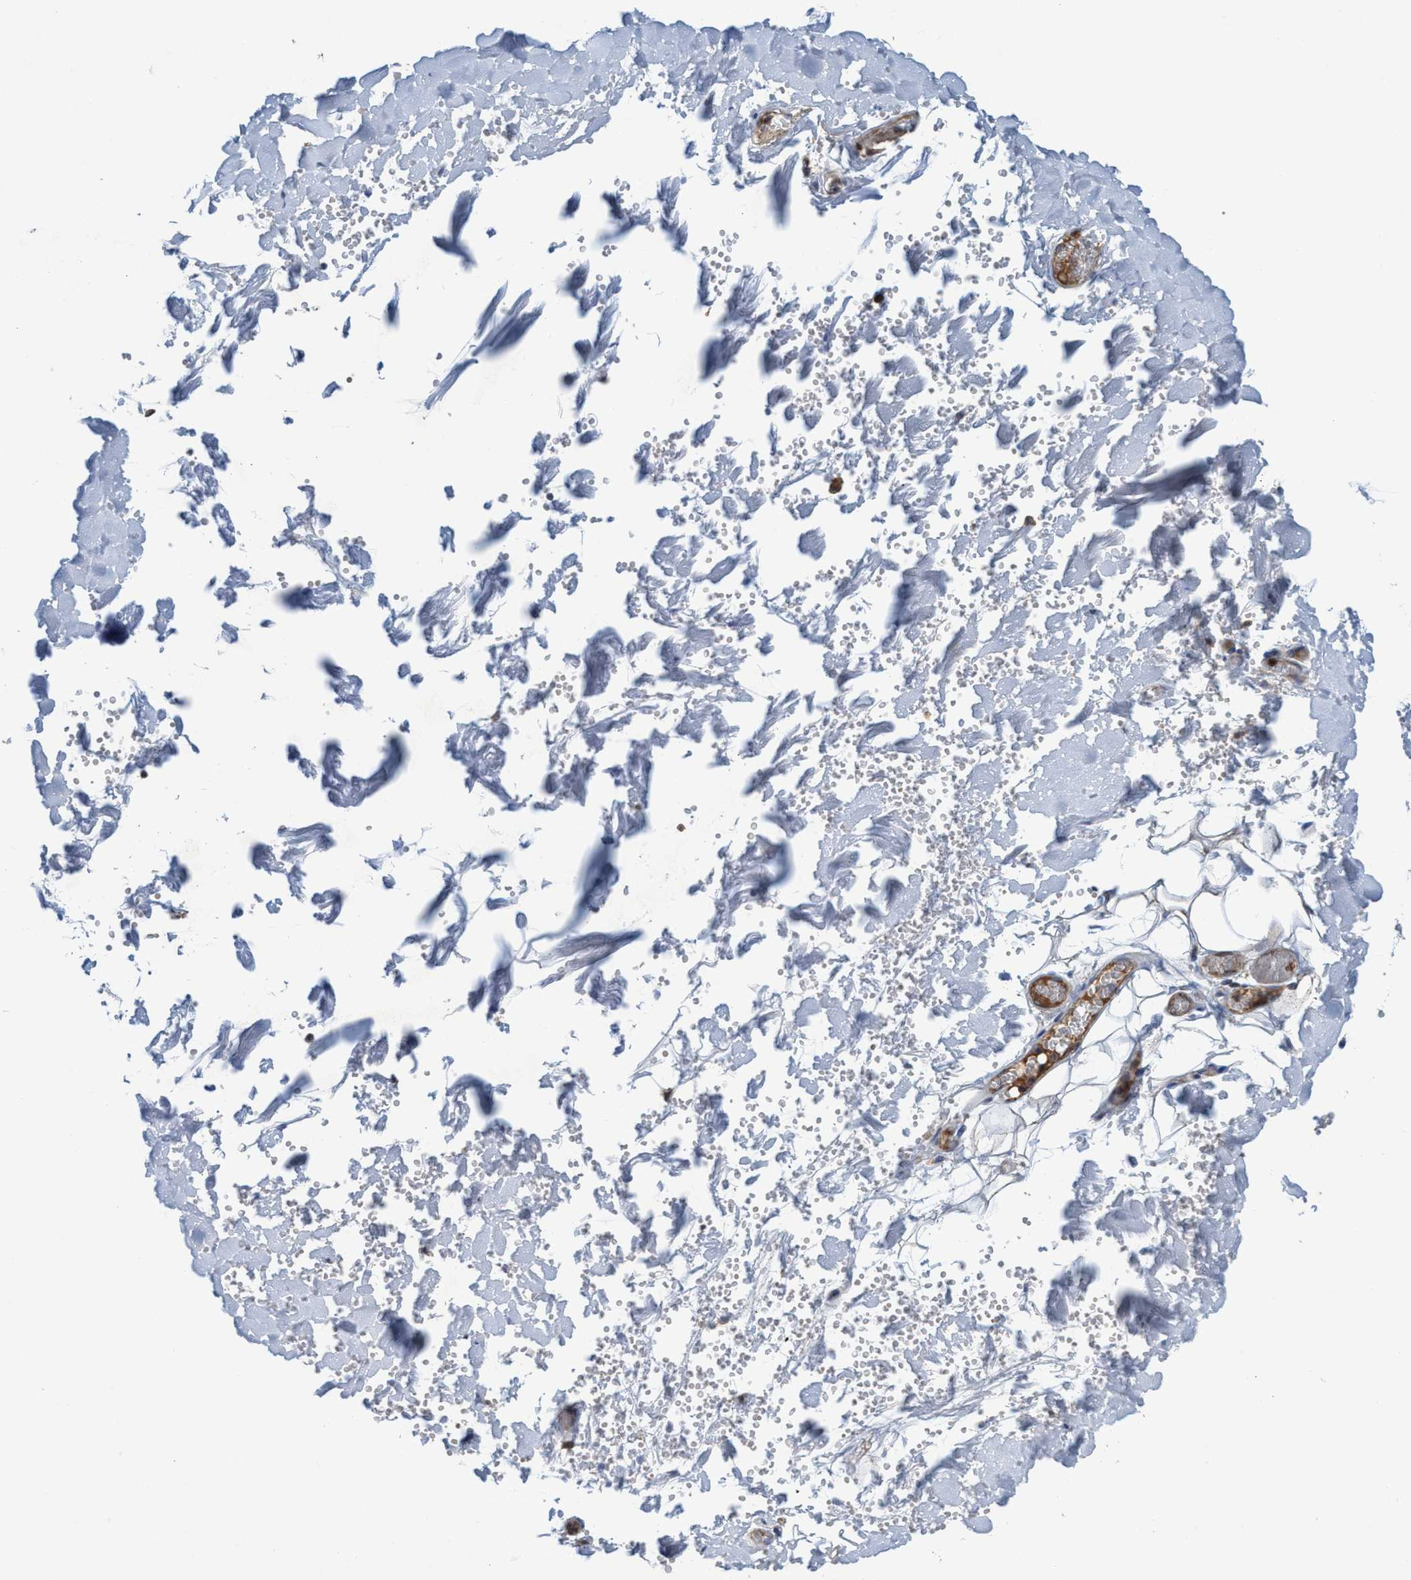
{"staining": {"intensity": "strong", "quantity": "25%-75%", "location": "cytoplasmic/membranous"}, "tissue": "salivary gland", "cell_type": "Glandular cells", "image_type": "normal", "snomed": [{"axis": "morphology", "description": "Normal tissue, NOS"}, {"axis": "topography", "description": "Salivary gland"}], "caption": "Glandular cells demonstrate high levels of strong cytoplasmic/membranous staining in about 25%-75% of cells in unremarkable salivary gland. (brown staining indicates protein expression, while blue staining denotes nuclei).", "gene": "SLC16A3", "patient": {"sex": "male", "age": 62}}